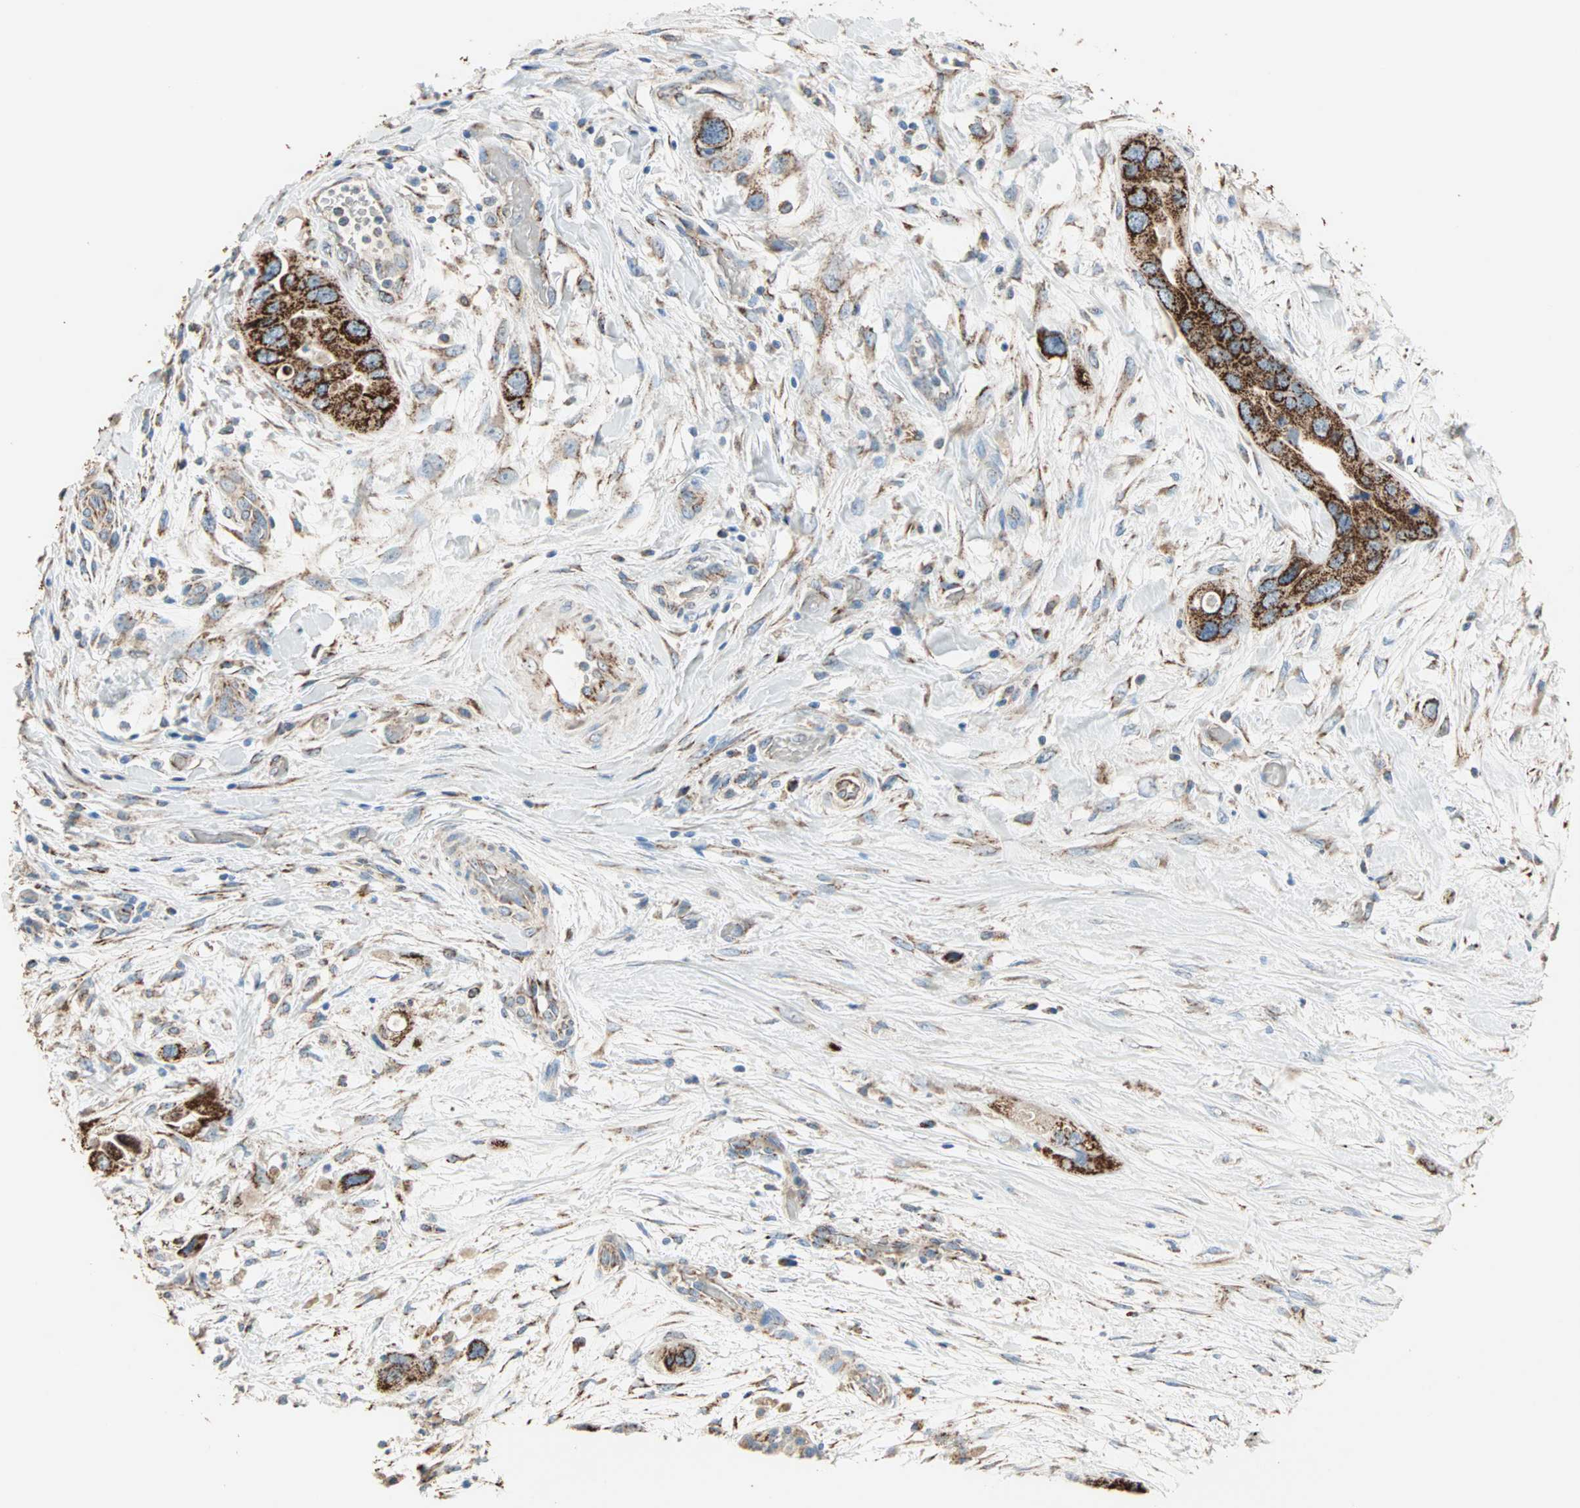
{"staining": {"intensity": "strong", "quantity": ">75%", "location": "cytoplasmic/membranous"}, "tissue": "pancreatic cancer", "cell_type": "Tumor cells", "image_type": "cancer", "snomed": [{"axis": "morphology", "description": "Adenocarcinoma, NOS"}, {"axis": "topography", "description": "Pancreas"}], "caption": "Immunohistochemical staining of pancreatic cancer demonstrates high levels of strong cytoplasmic/membranous staining in about >75% of tumor cells.", "gene": "TST", "patient": {"sex": "female", "age": 77}}